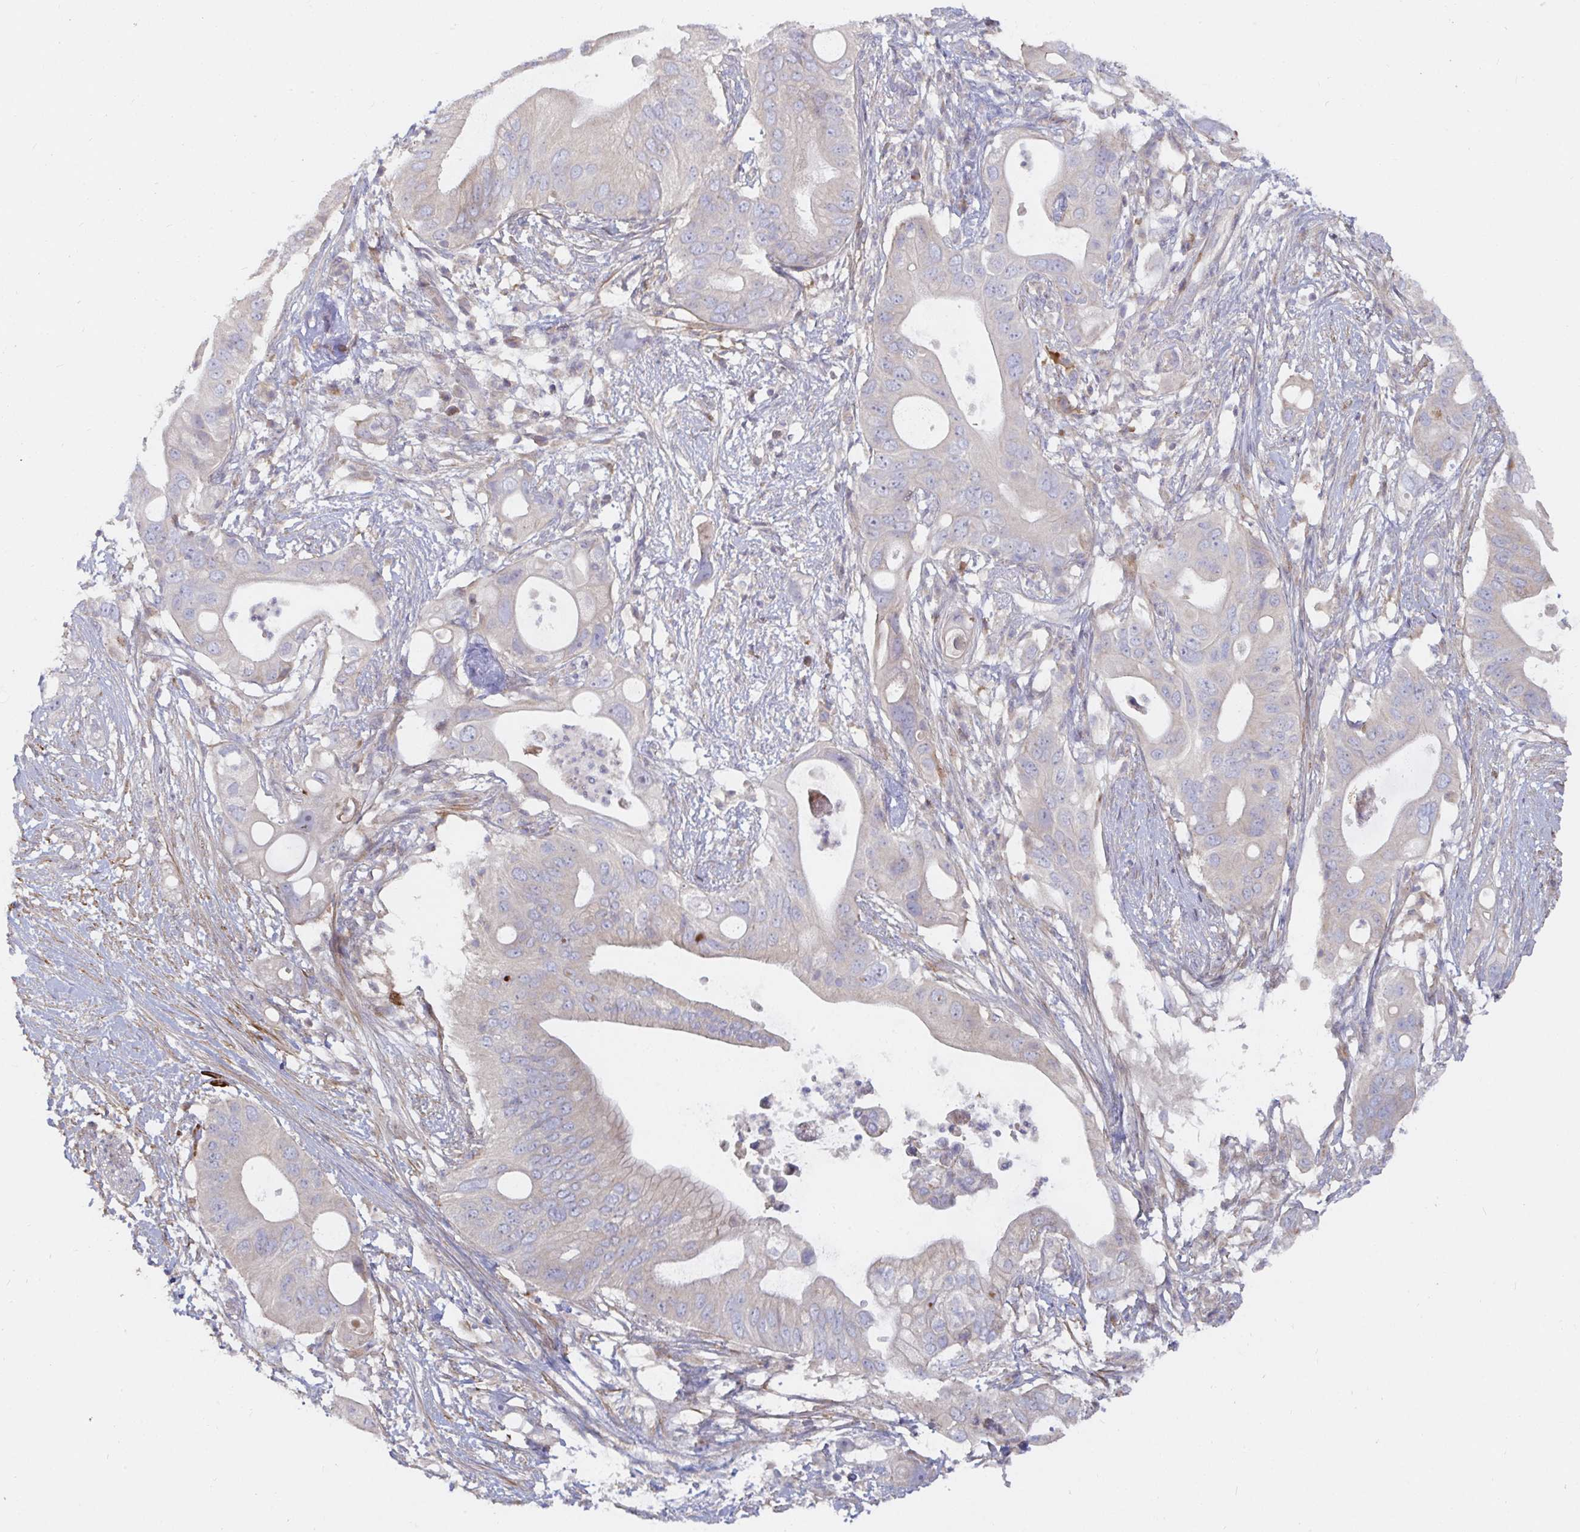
{"staining": {"intensity": "negative", "quantity": "none", "location": "none"}, "tissue": "pancreatic cancer", "cell_type": "Tumor cells", "image_type": "cancer", "snomed": [{"axis": "morphology", "description": "Adenocarcinoma, NOS"}, {"axis": "topography", "description": "Pancreas"}], "caption": "This is an immunohistochemistry (IHC) micrograph of human adenocarcinoma (pancreatic). There is no expression in tumor cells.", "gene": "SSH2", "patient": {"sex": "female", "age": 72}}